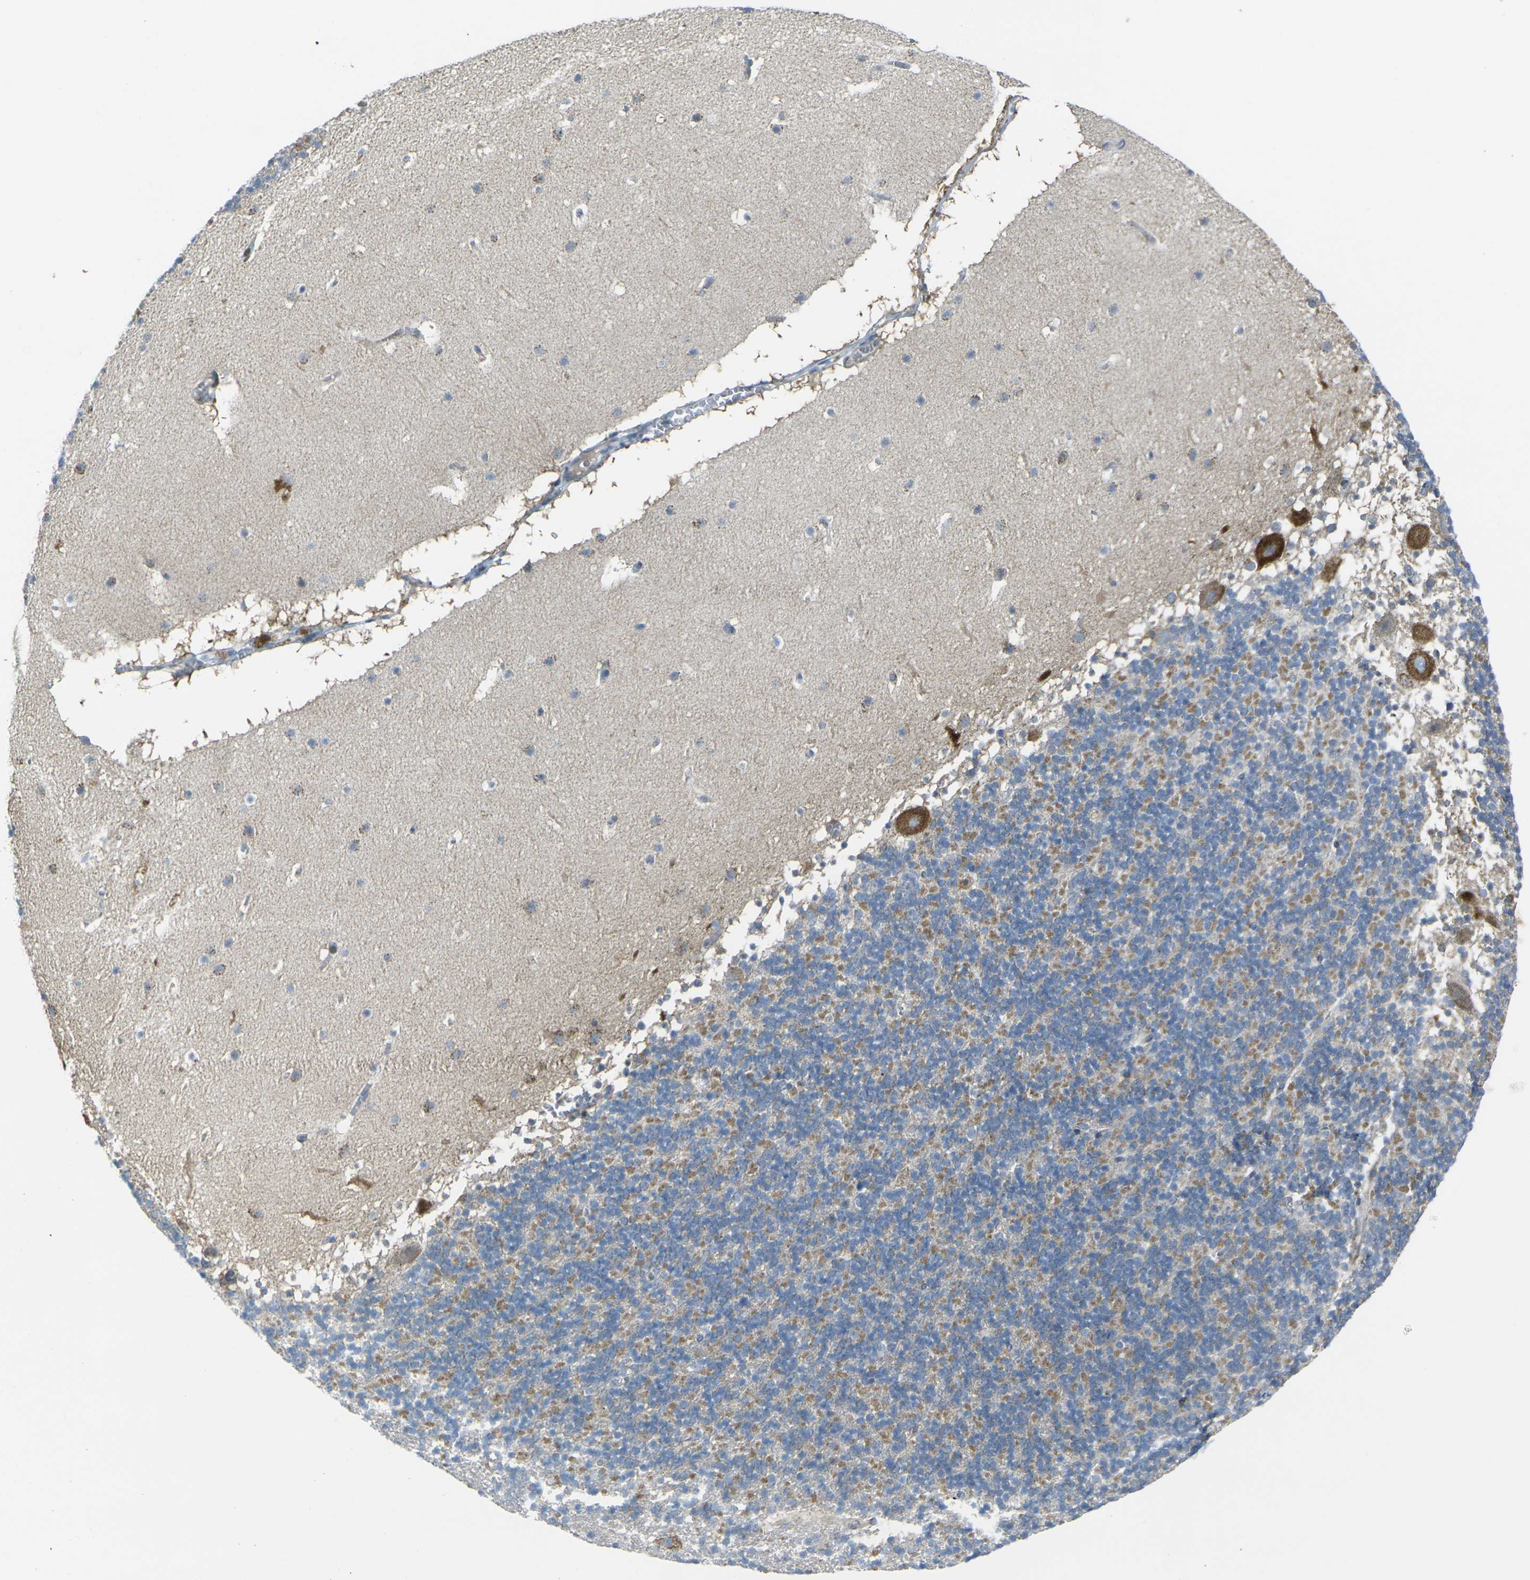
{"staining": {"intensity": "moderate", "quantity": "25%-75%", "location": "cytoplasmic/membranous"}, "tissue": "cerebellum", "cell_type": "Cells in granular layer", "image_type": "normal", "snomed": [{"axis": "morphology", "description": "Normal tissue, NOS"}, {"axis": "topography", "description": "Cerebellum"}], "caption": "A brown stain shows moderate cytoplasmic/membranous staining of a protein in cells in granular layer of normal cerebellum.", "gene": "CELSR2", "patient": {"sex": "male", "age": 45}}